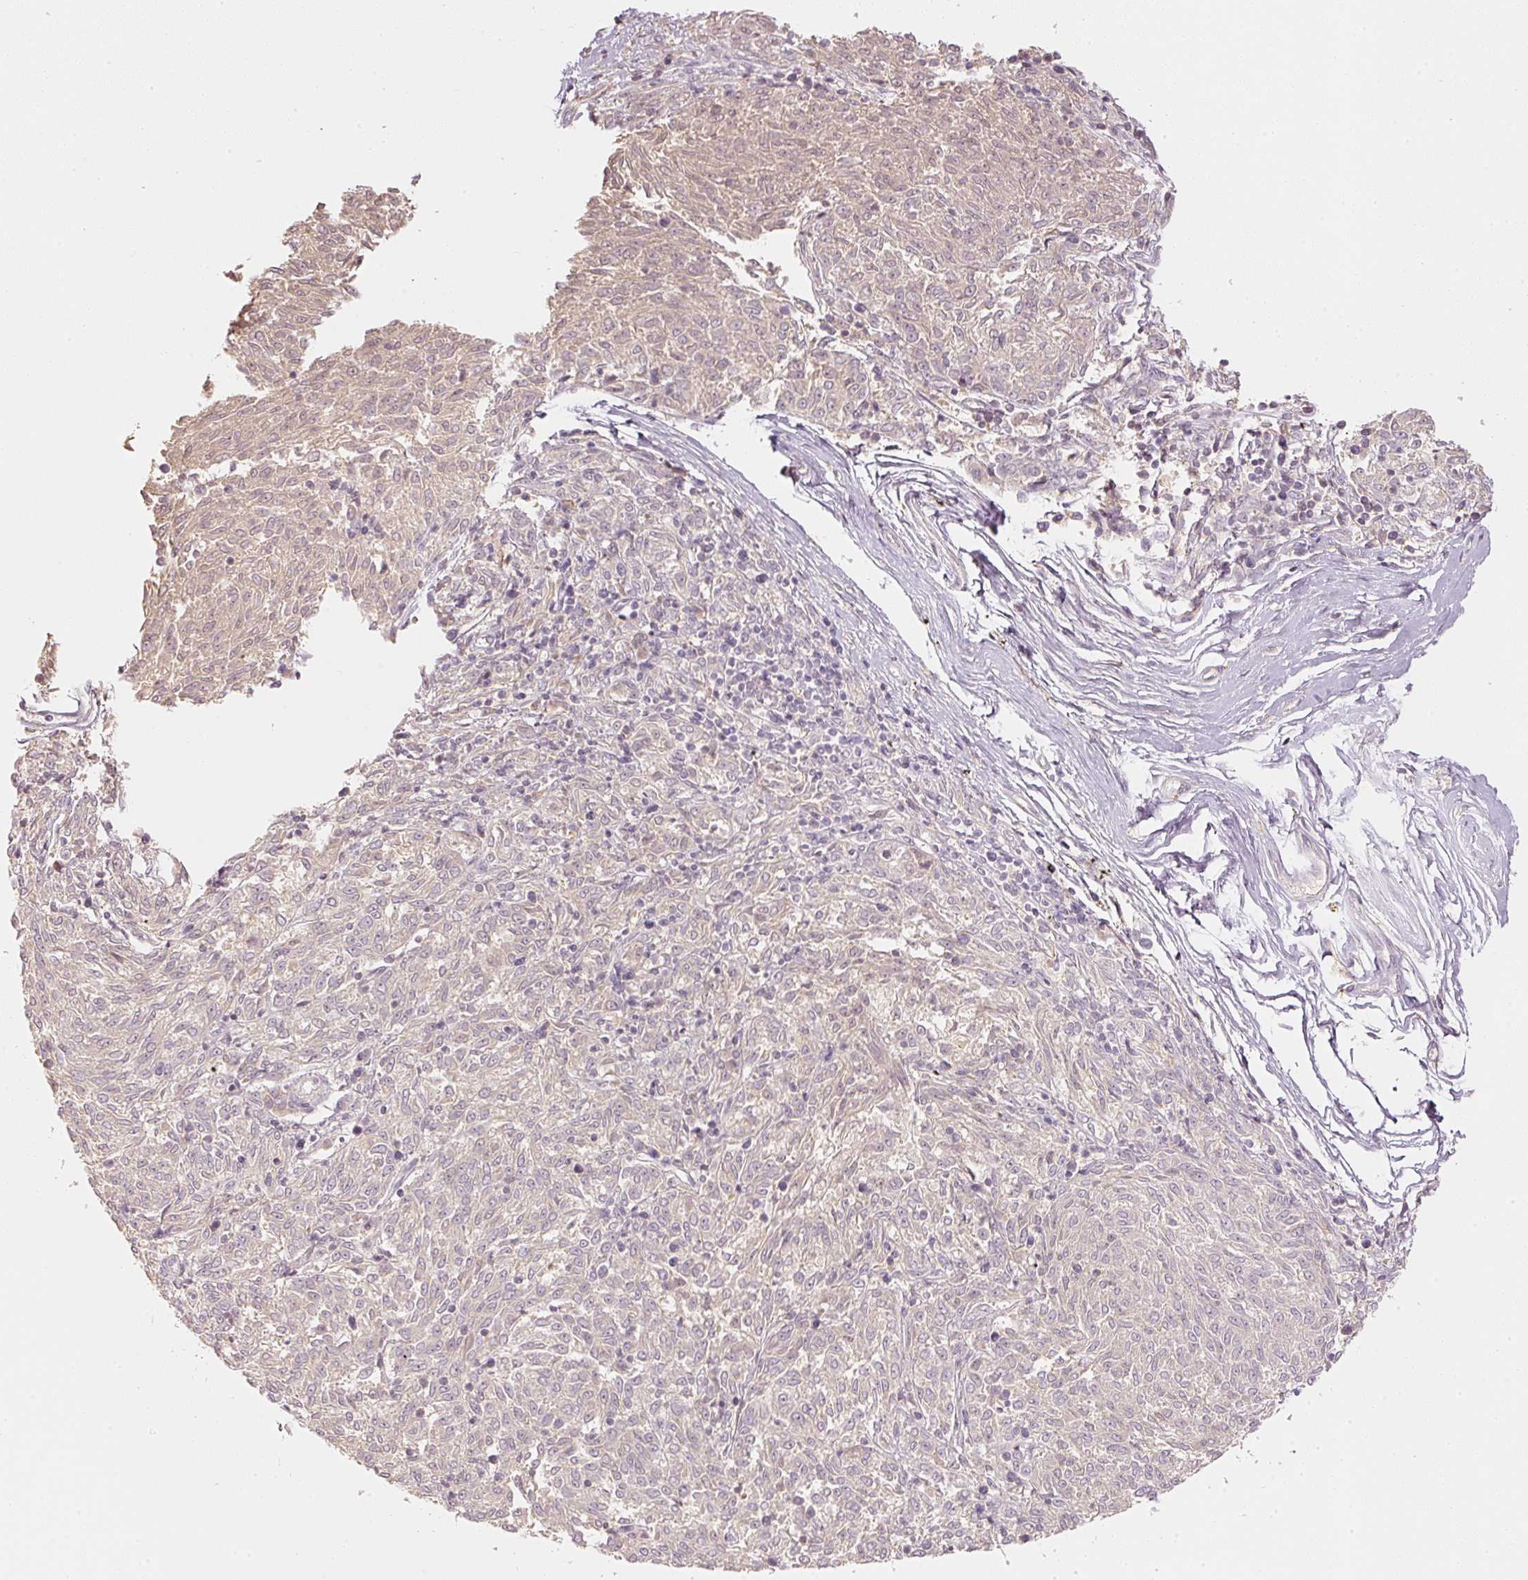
{"staining": {"intensity": "weak", "quantity": "25%-75%", "location": "cytoplasmic/membranous"}, "tissue": "melanoma", "cell_type": "Tumor cells", "image_type": "cancer", "snomed": [{"axis": "morphology", "description": "Malignant melanoma, NOS"}, {"axis": "topography", "description": "Skin"}], "caption": "Protein expression analysis of human malignant melanoma reveals weak cytoplasmic/membranous staining in about 25%-75% of tumor cells.", "gene": "GZMA", "patient": {"sex": "female", "age": 72}}